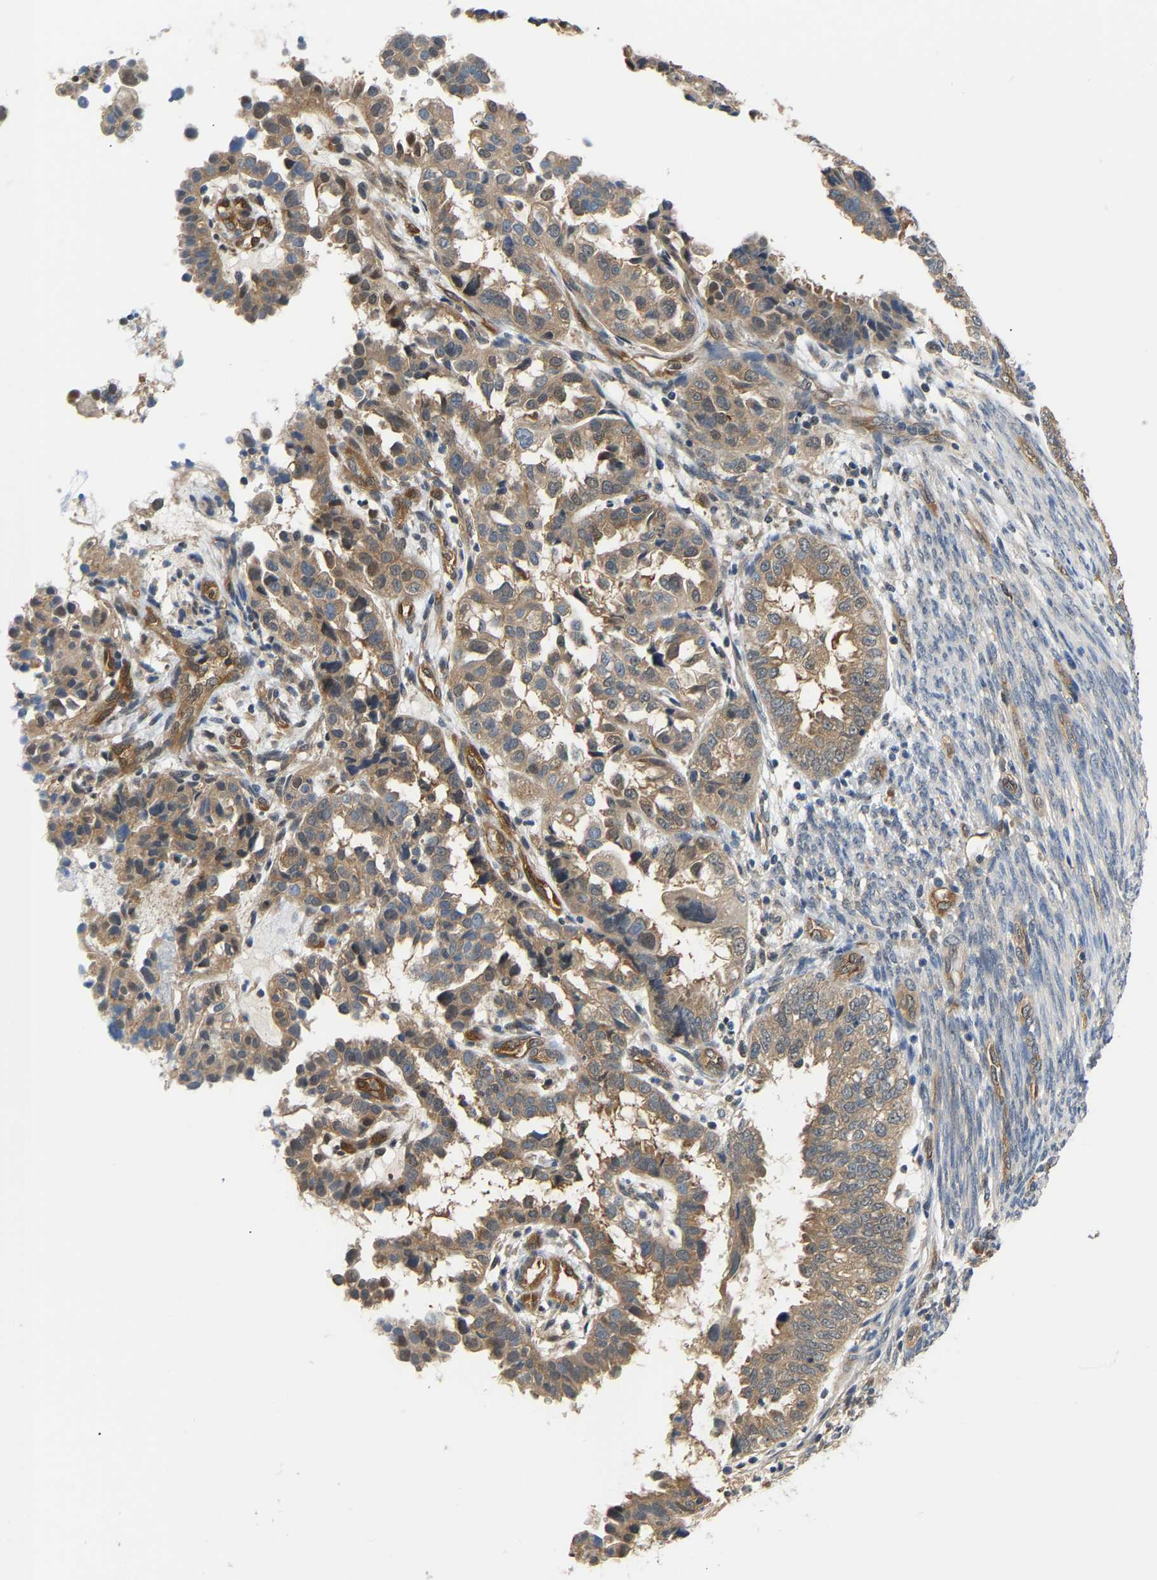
{"staining": {"intensity": "moderate", "quantity": ">75%", "location": "cytoplasmic/membranous"}, "tissue": "endometrial cancer", "cell_type": "Tumor cells", "image_type": "cancer", "snomed": [{"axis": "morphology", "description": "Adenocarcinoma, NOS"}, {"axis": "topography", "description": "Endometrium"}], "caption": "Human adenocarcinoma (endometrial) stained with a brown dye exhibits moderate cytoplasmic/membranous positive positivity in about >75% of tumor cells.", "gene": "ARHGEF12", "patient": {"sex": "female", "age": 85}}